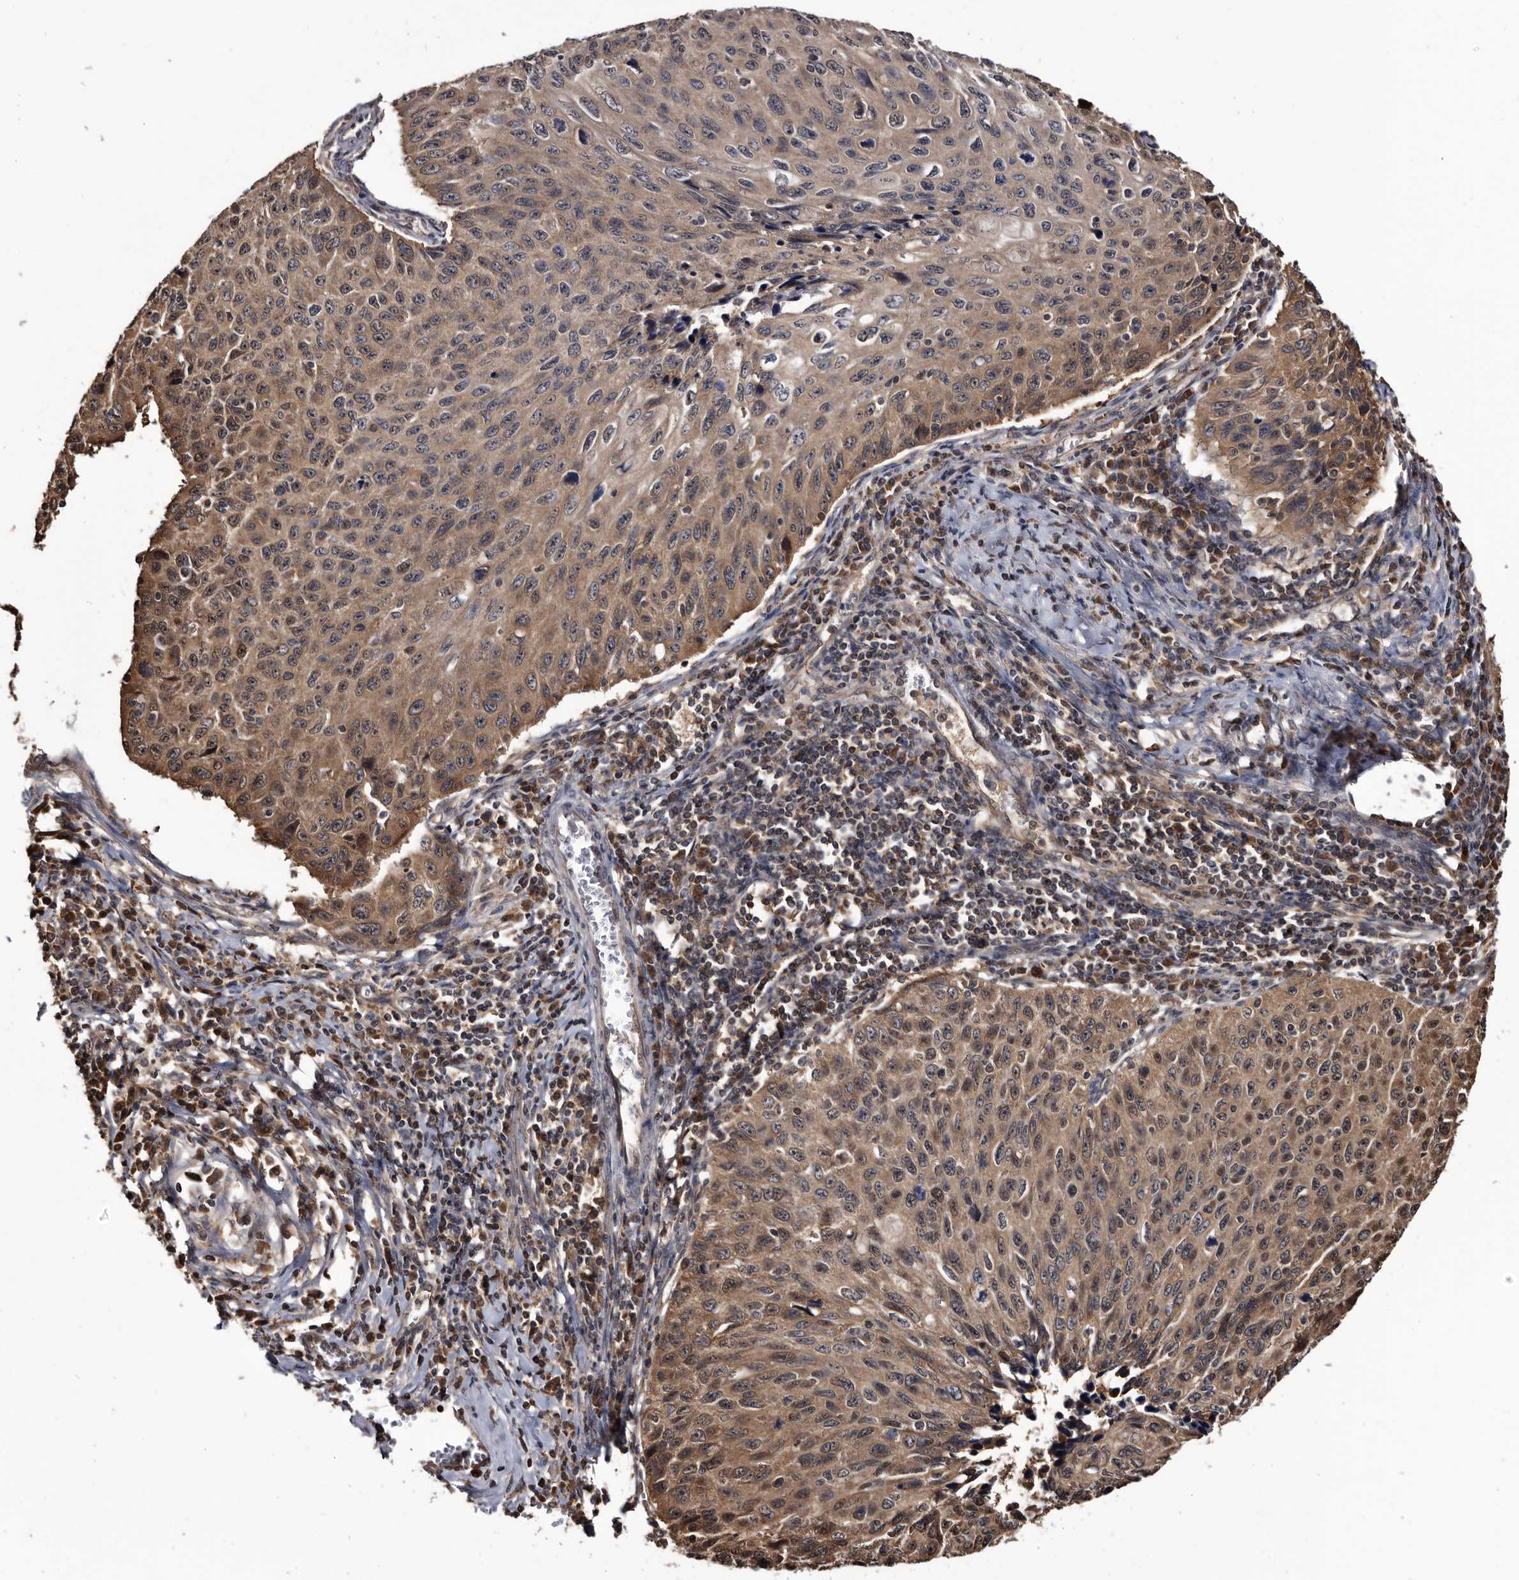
{"staining": {"intensity": "moderate", "quantity": ">75%", "location": "cytoplasmic/membranous"}, "tissue": "cervical cancer", "cell_type": "Tumor cells", "image_type": "cancer", "snomed": [{"axis": "morphology", "description": "Squamous cell carcinoma, NOS"}, {"axis": "topography", "description": "Cervix"}], "caption": "The image exhibits staining of squamous cell carcinoma (cervical), revealing moderate cytoplasmic/membranous protein expression (brown color) within tumor cells.", "gene": "TTI2", "patient": {"sex": "female", "age": 53}}